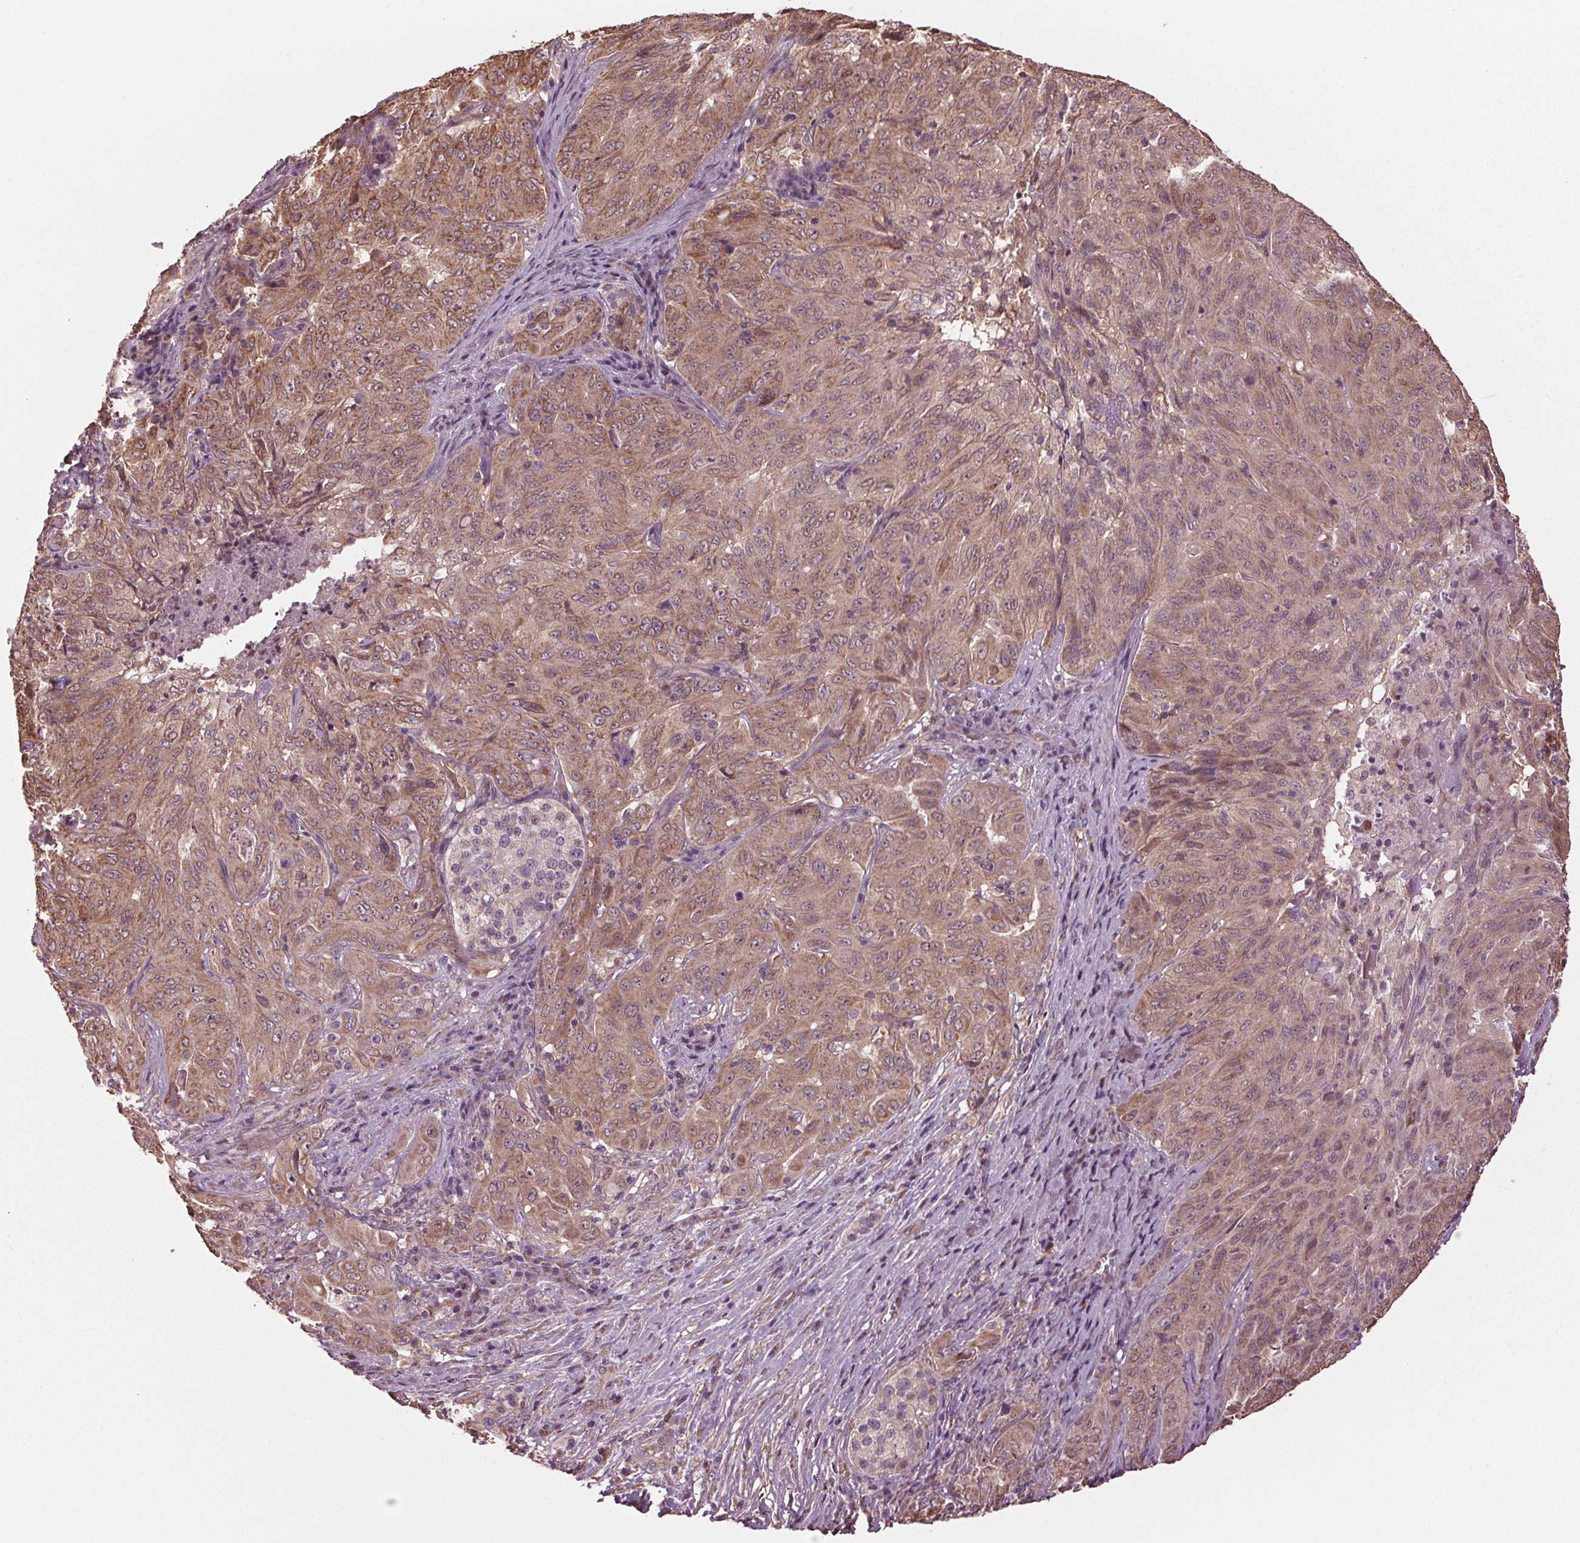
{"staining": {"intensity": "moderate", "quantity": ">75%", "location": "cytoplasmic/membranous"}, "tissue": "pancreatic cancer", "cell_type": "Tumor cells", "image_type": "cancer", "snomed": [{"axis": "morphology", "description": "Adenocarcinoma, NOS"}, {"axis": "topography", "description": "Pancreas"}], "caption": "Immunohistochemistry staining of pancreatic cancer, which displays medium levels of moderate cytoplasmic/membranous expression in about >75% of tumor cells indicating moderate cytoplasmic/membranous protein staining. The staining was performed using DAB (brown) for protein detection and nuclei were counterstained in hematoxylin (blue).", "gene": "RNPEP", "patient": {"sex": "male", "age": 63}}